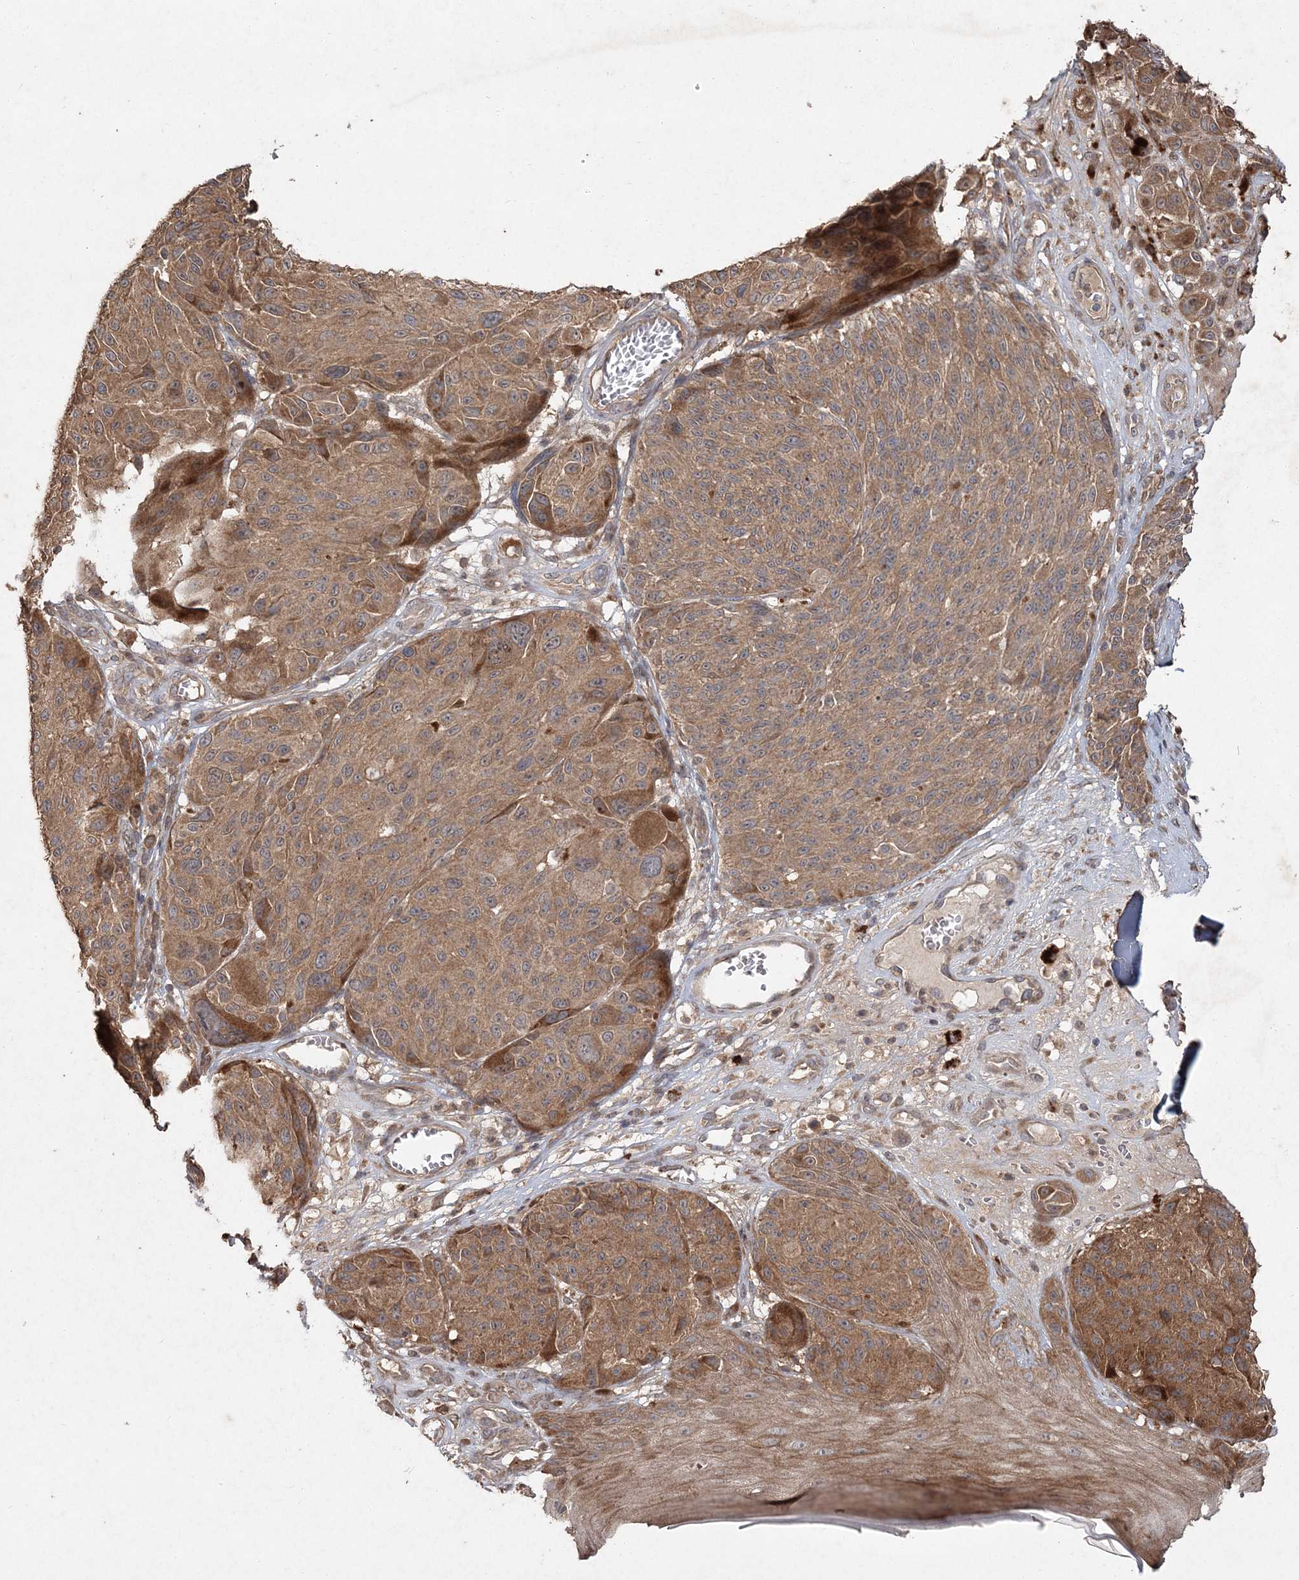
{"staining": {"intensity": "moderate", "quantity": ">75%", "location": "cytoplasmic/membranous"}, "tissue": "melanoma", "cell_type": "Tumor cells", "image_type": "cancer", "snomed": [{"axis": "morphology", "description": "Malignant melanoma, NOS"}, {"axis": "topography", "description": "Skin"}], "caption": "Moderate cytoplasmic/membranous expression for a protein is appreciated in about >75% of tumor cells of malignant melanoma using IHC.", "gene": "SPRY1", "patient": {"sex": "male", "age": 83}}